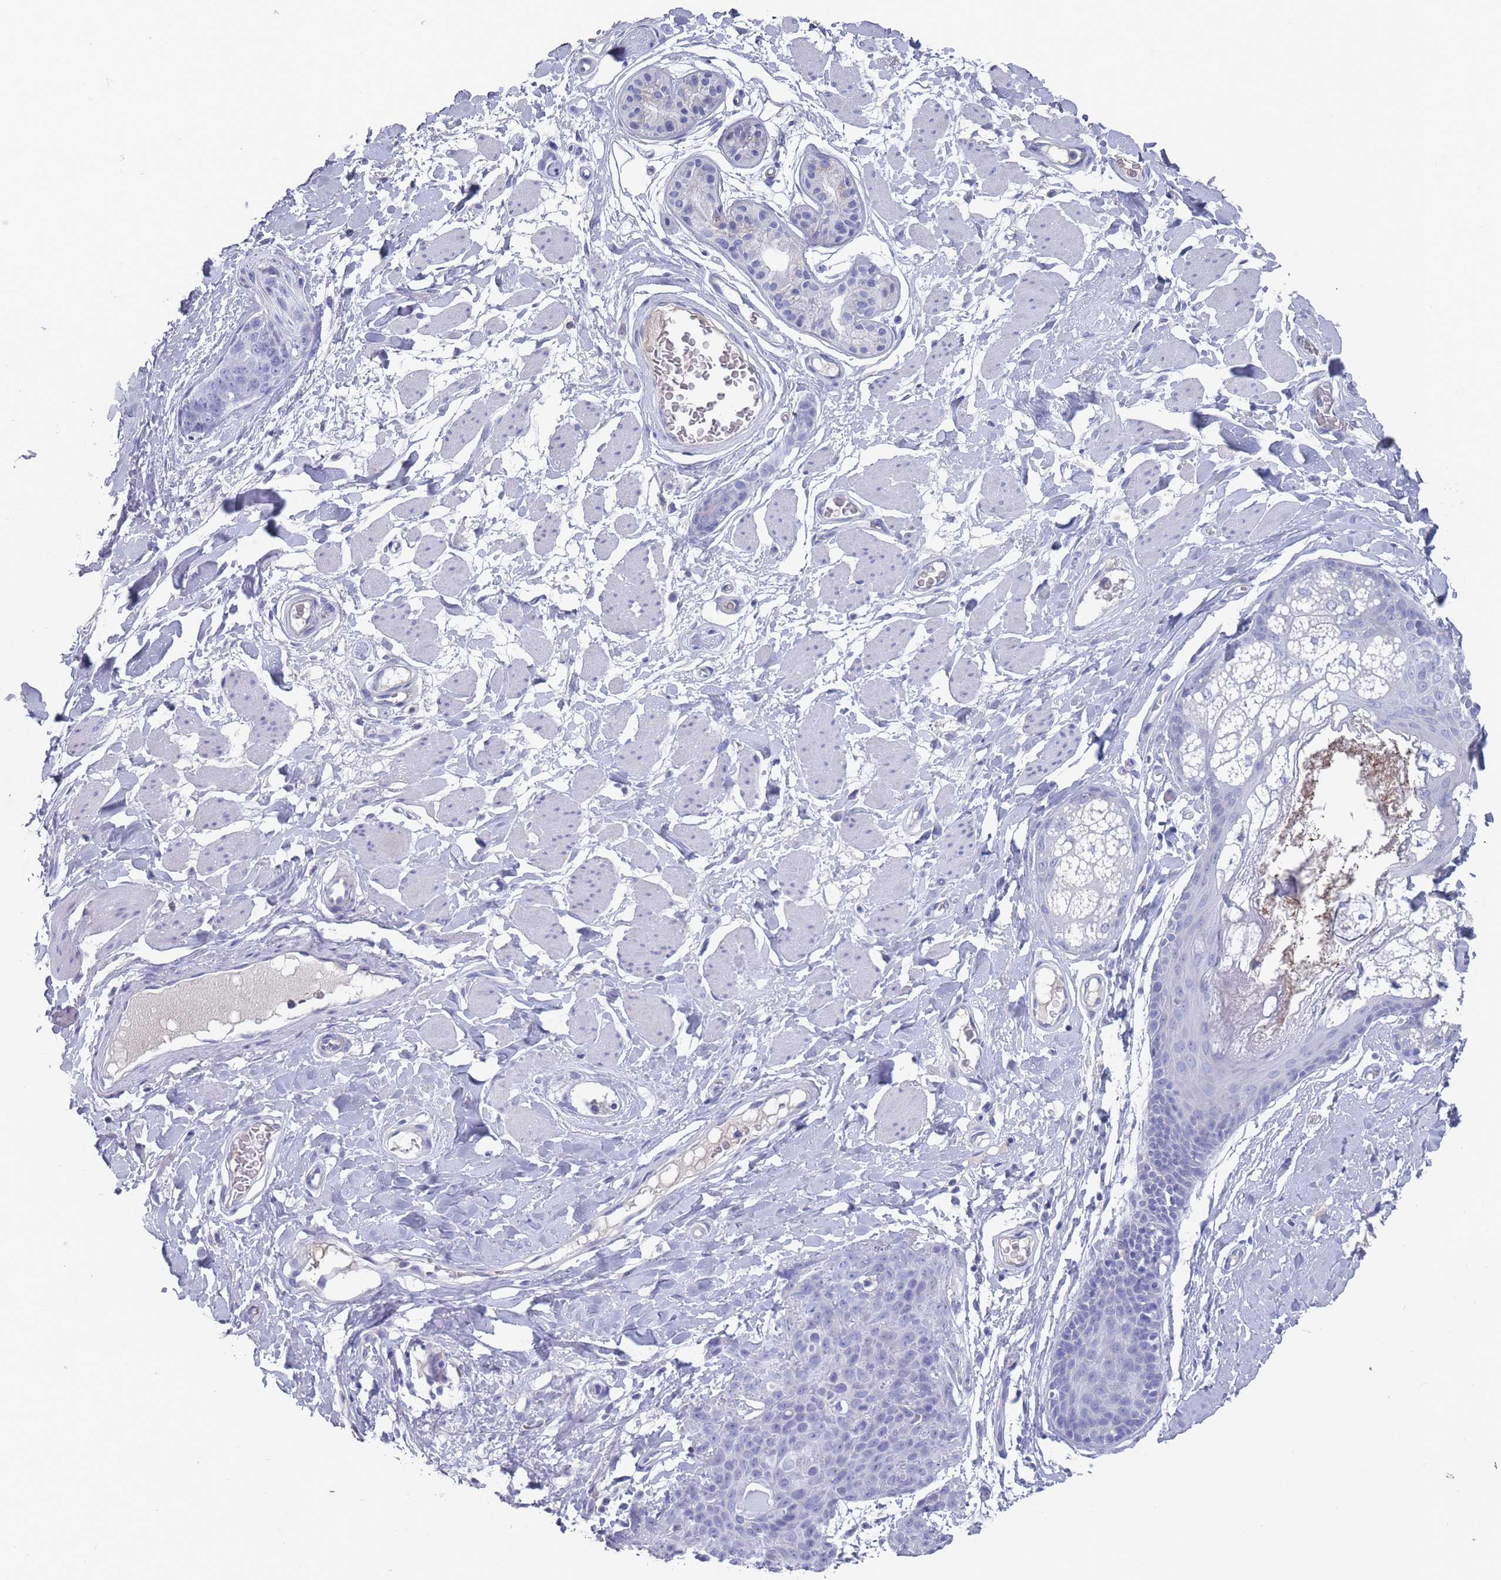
{"staining": {"intensity": "negative", "quantity": "none", "location": "none"}, "tissue": "skin cancer", "cell_type": "Tumor cells", "image_type": "cancer", "snomed": [{"axis": "morphology", "description": "Squamous cell carcinoma, NOS"}, {"axis": "topography", "description": "Skin"}, {"axis": "topography", "description": "Vulva"}], "caption": "DAB immunohistochemical staining of human squamous cell carcinoma (skin) reveals no significant staining in tumor cells. Nuclei are stained in blue.", "gene": "ST8SIA5", "patient": {"sex": "female", "age": 85}}